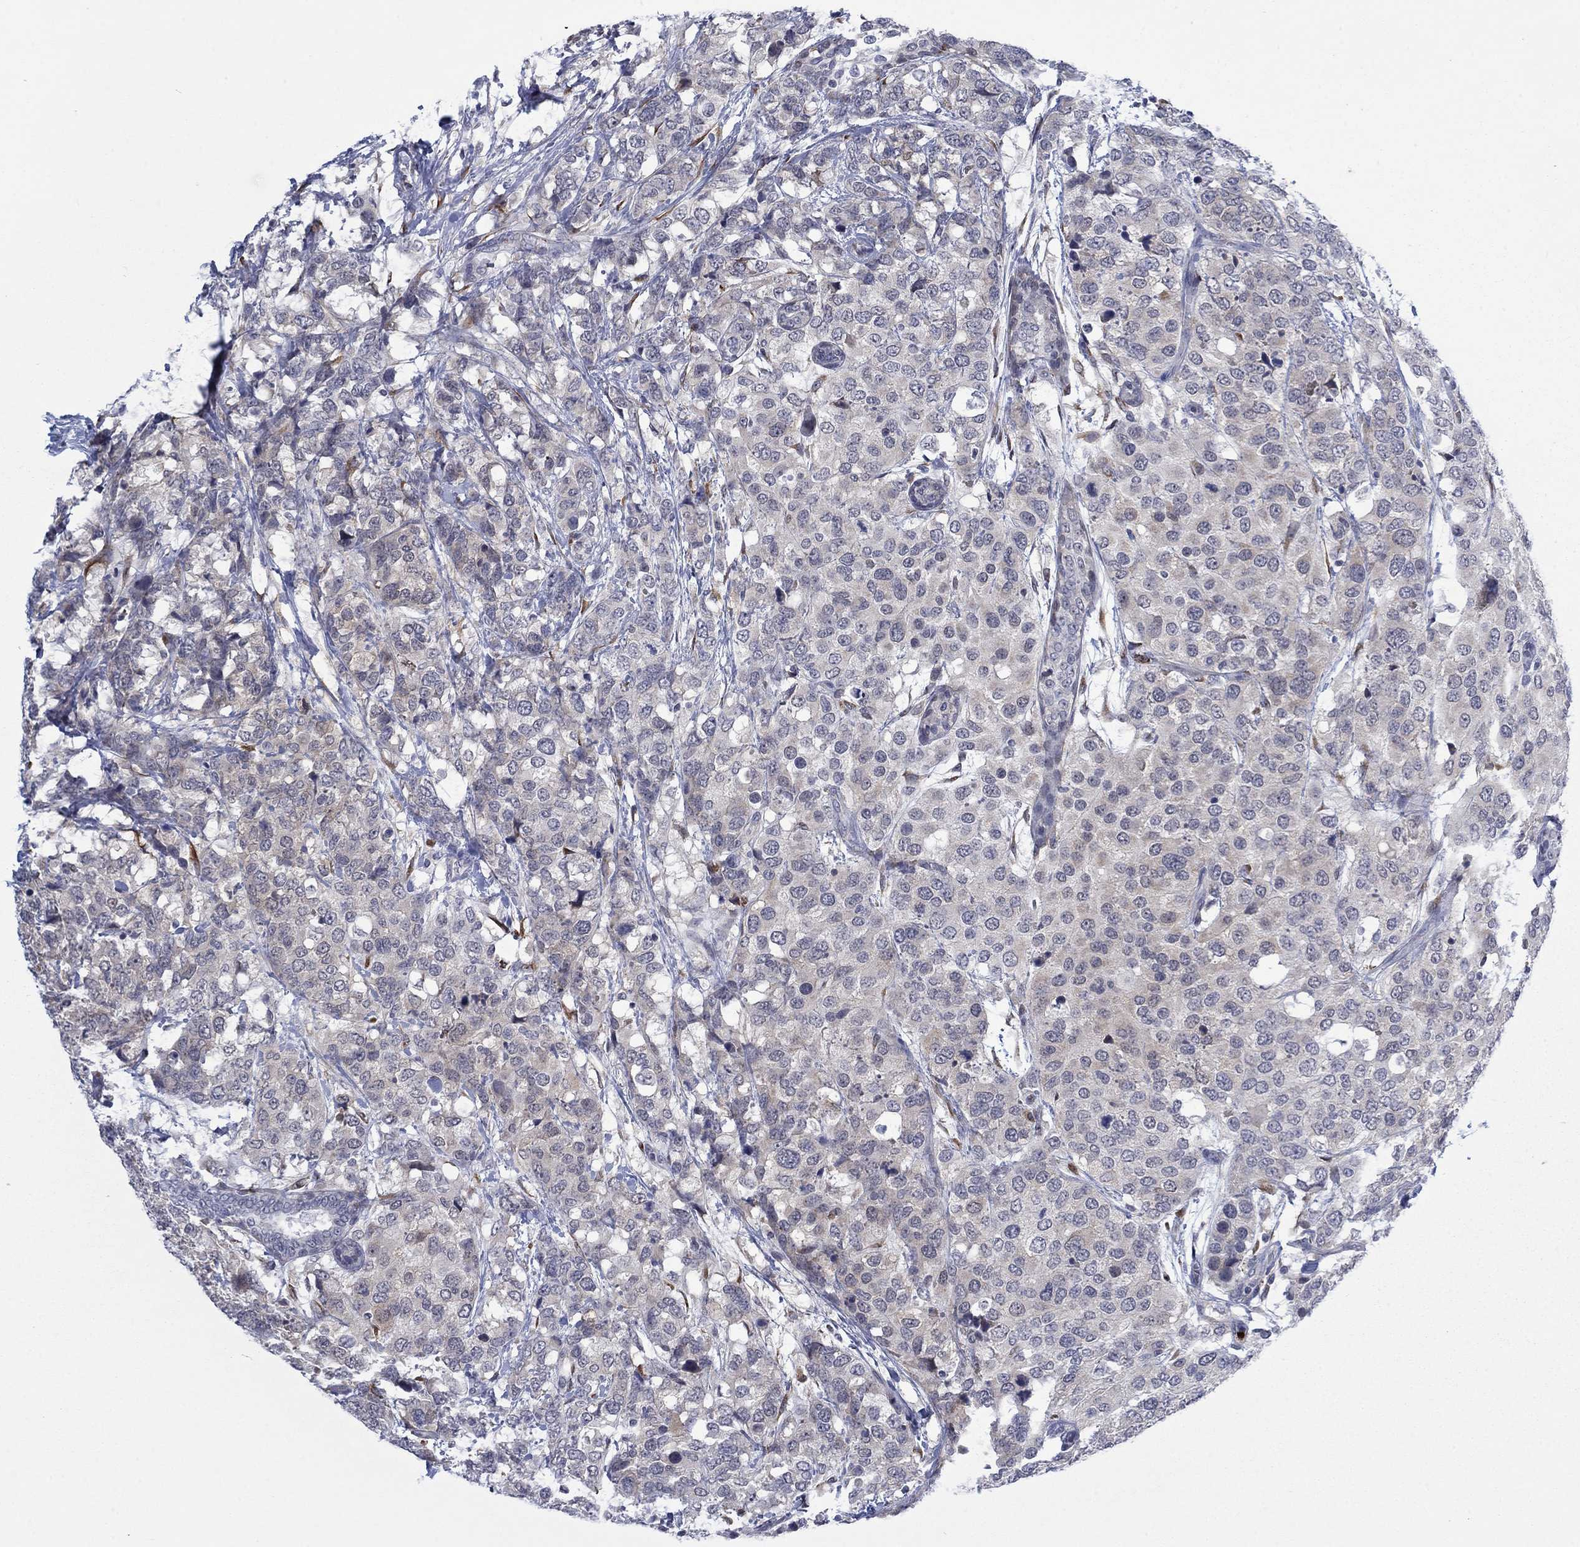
{"staining": {"intensity": "weak", "quantity": "<25%", "location": "cytoplasmic/membranous"}, "tissue": "breast cancer", "cell_type": "Tumor cells", "image_type": "cancer", "snomed": [{"axis": "morphology", "description": "Lobular carcinoma"}, {"axis": "topography", "description": "Breast"}], "caption": "Immunohistochemistry photomicrograph of neoplastic tissue: human breast cancer stained with DAB displays no significant protein positivity in tumor cells.", "gene": "MTRFR", "patient": {"sex": "female", "age": 59}}